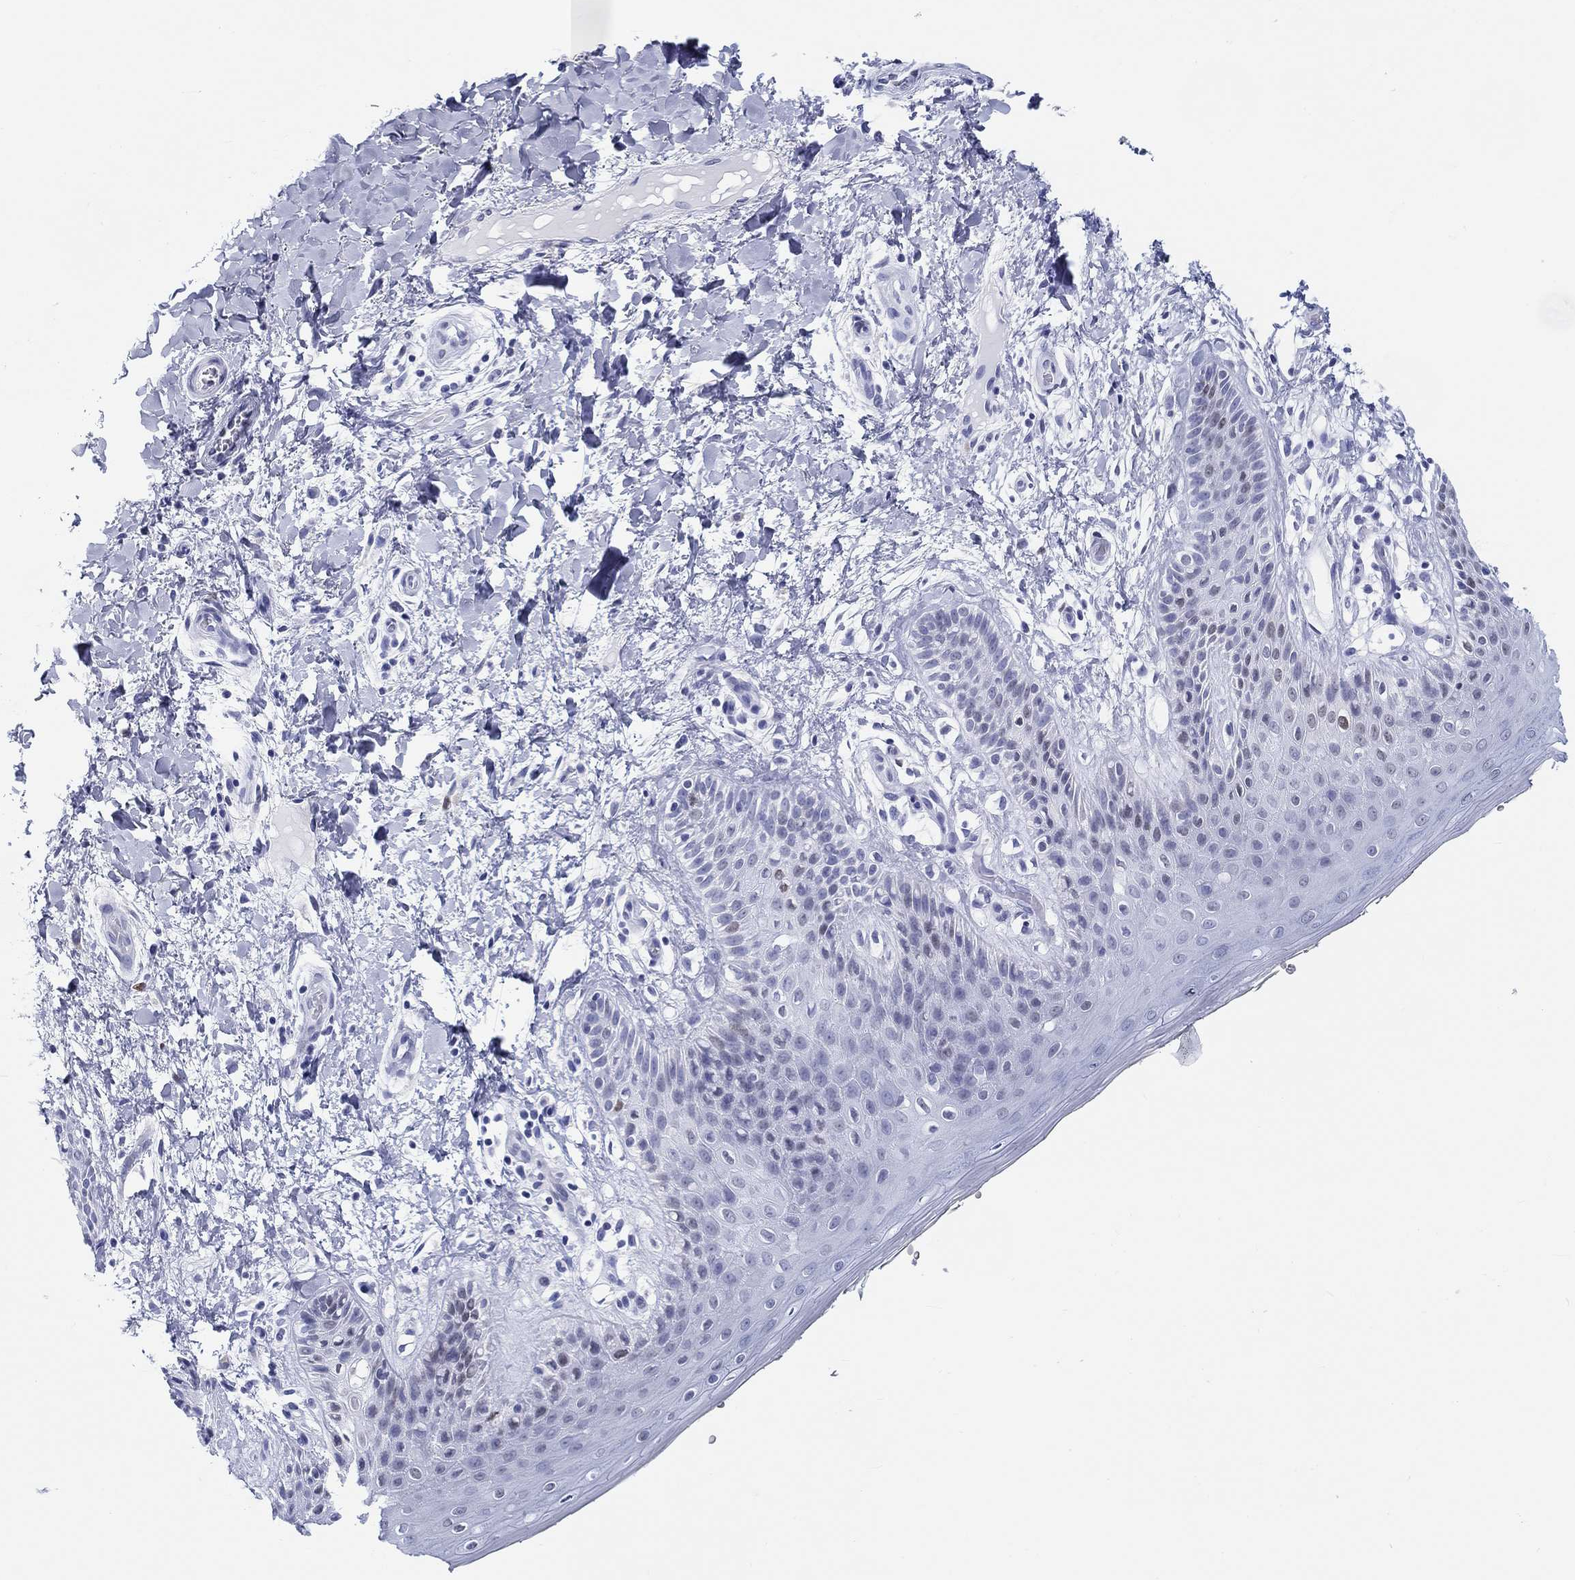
{"staining": {"intensity": "strong", "quantity": "<25%", "location": "nuclear"}, "tissue": "skin", "cell_type": "Epidermal cells", "image_type": "normal", "snomed": [{"axis": "morphology", "description": "Normal tissue, NOS"}, {"axis": "topography", "description": "Anal"}], "caption": "DAB immunohistochemical staining of benign skin exhibits strong nuclear protein staining in about <25% of epidermal cells.", "gene": "H1", "patient": {"sex": "male", "age": 36}}